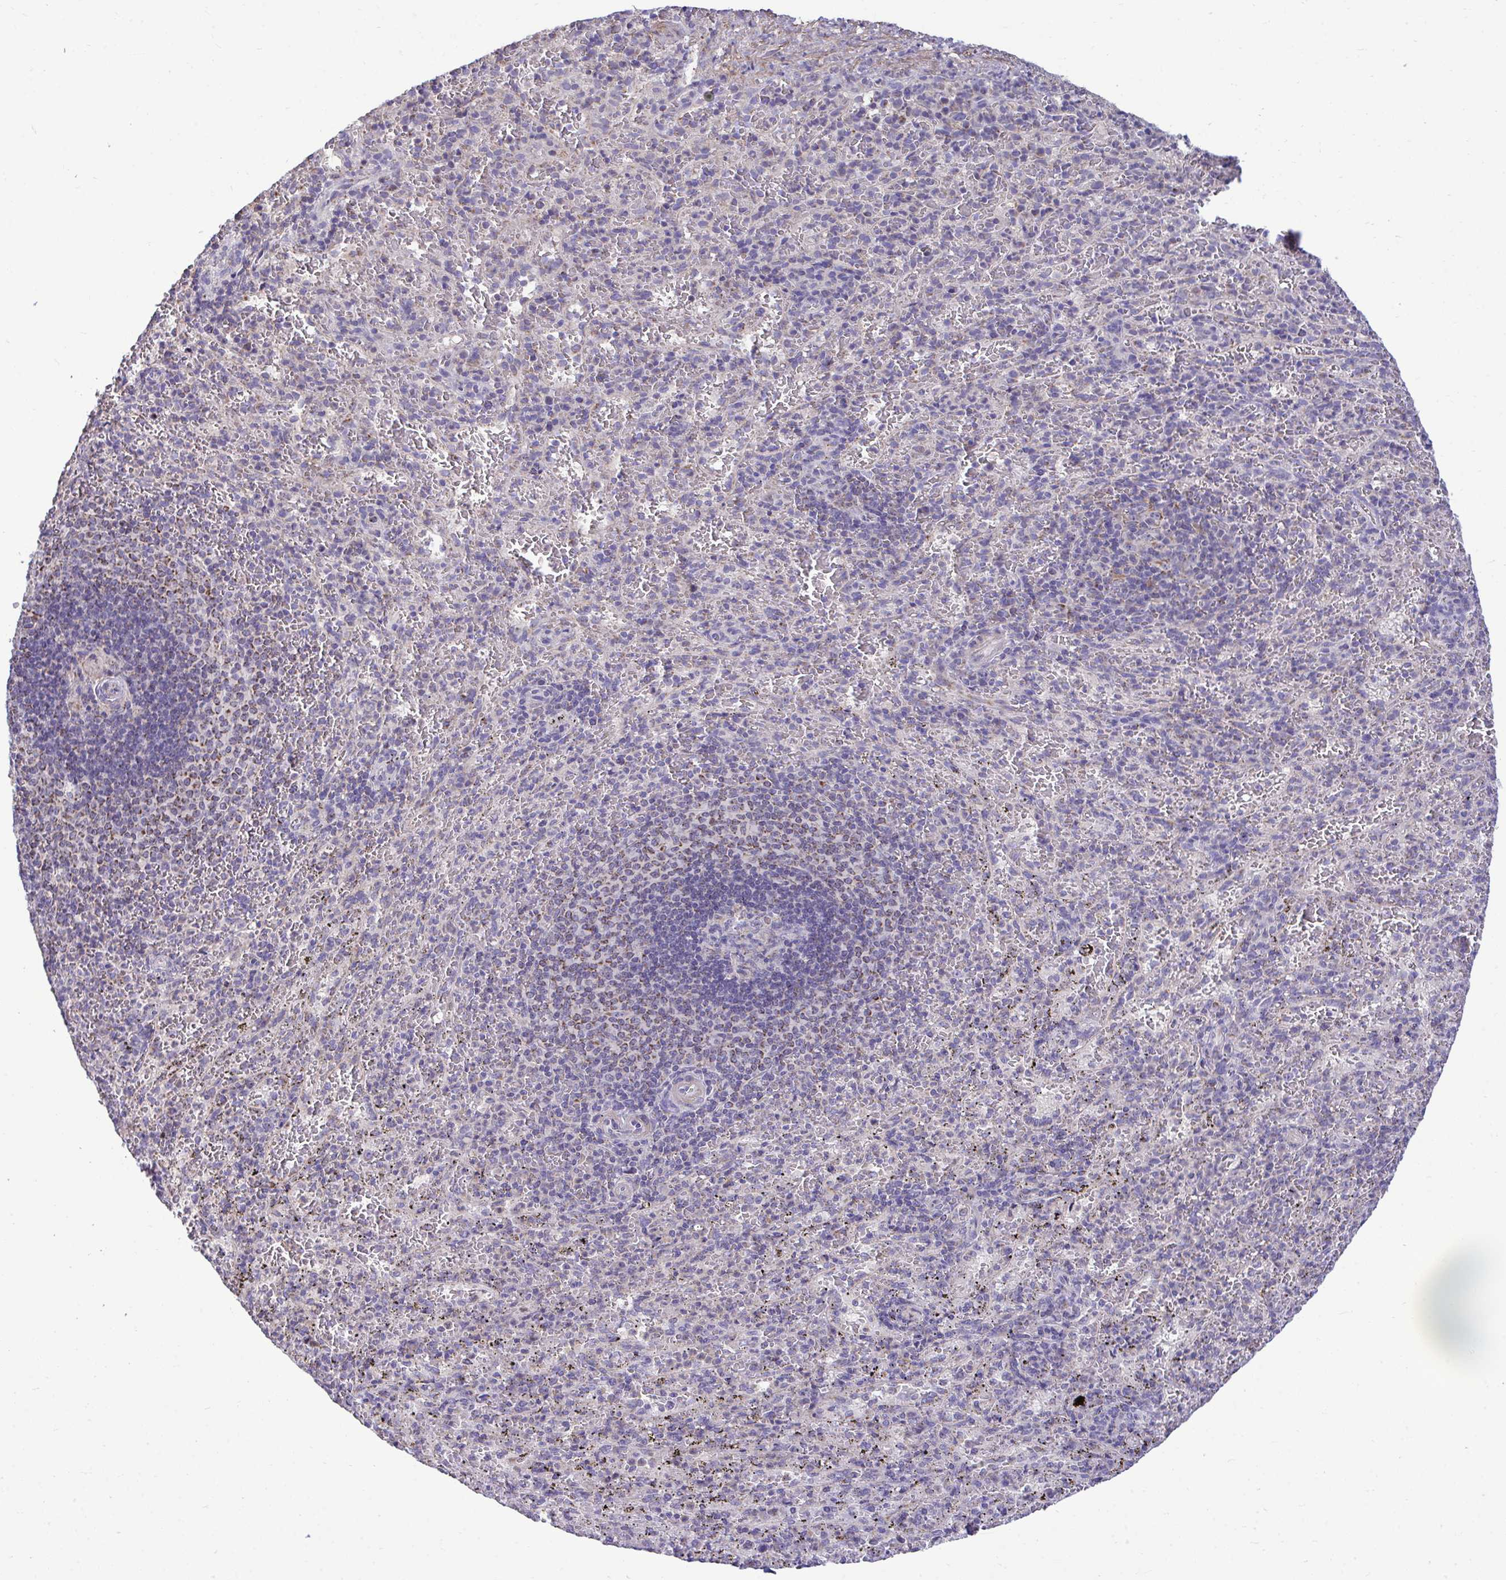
{"staining": {"intensity": "negative", "quantity": "none", "location": "none"}, "tissue": "spleen", "cell_type": "Cells in red pulp", "image_type": "normal", "snomed": [{"axis": "morphology", "description": "Normal tissue, NOS"}, {"axis": "topography", "description": "Spleen"}], "caption": "High power microscopy image of an IHC histopathology image of unremarkable spleen, revealing no significant expression in cells in red pulp.", "gene": "ENSG00000269547", "patient": {"sex": "male", "age": 57}}